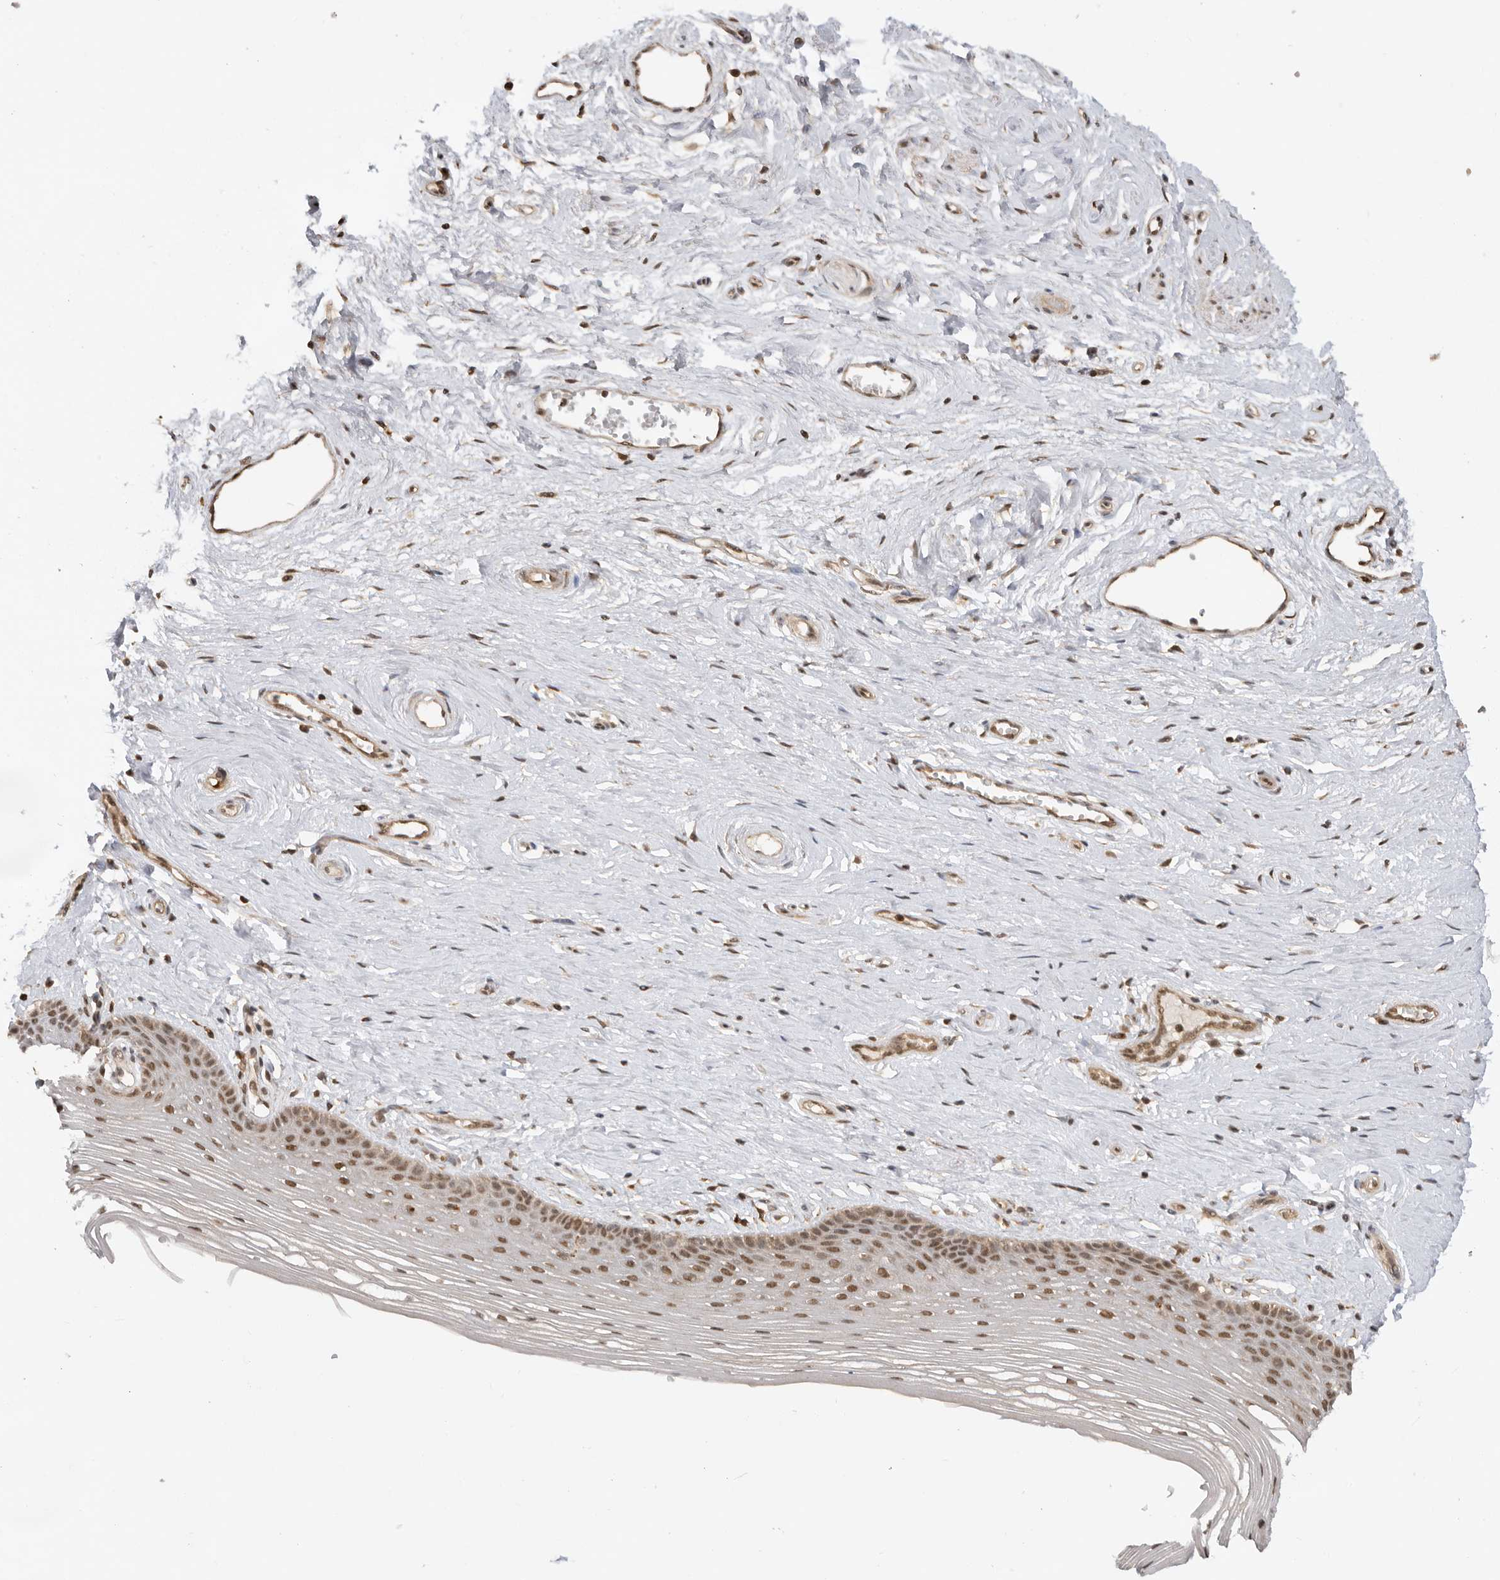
{"staining": {"intensity": "moderate", "quantity": ">75%", "location": "nuclear"}, "tissue": "vagina", "cell_type": "Squamous epithelial cells", "image_type": "normal", "snomed": [{"axis": "morphology", "description": "Normal tissue, NOS"}, {"axis": "topography", "description": "Vagina"}], "caption": "The image reveals staining of benign vagina, revealing moderate nuclear protein positivity (brown color) within squamous epithelial cells.", "gene": "ADPRS", "patient": {"sex": "female", "age": 46}}